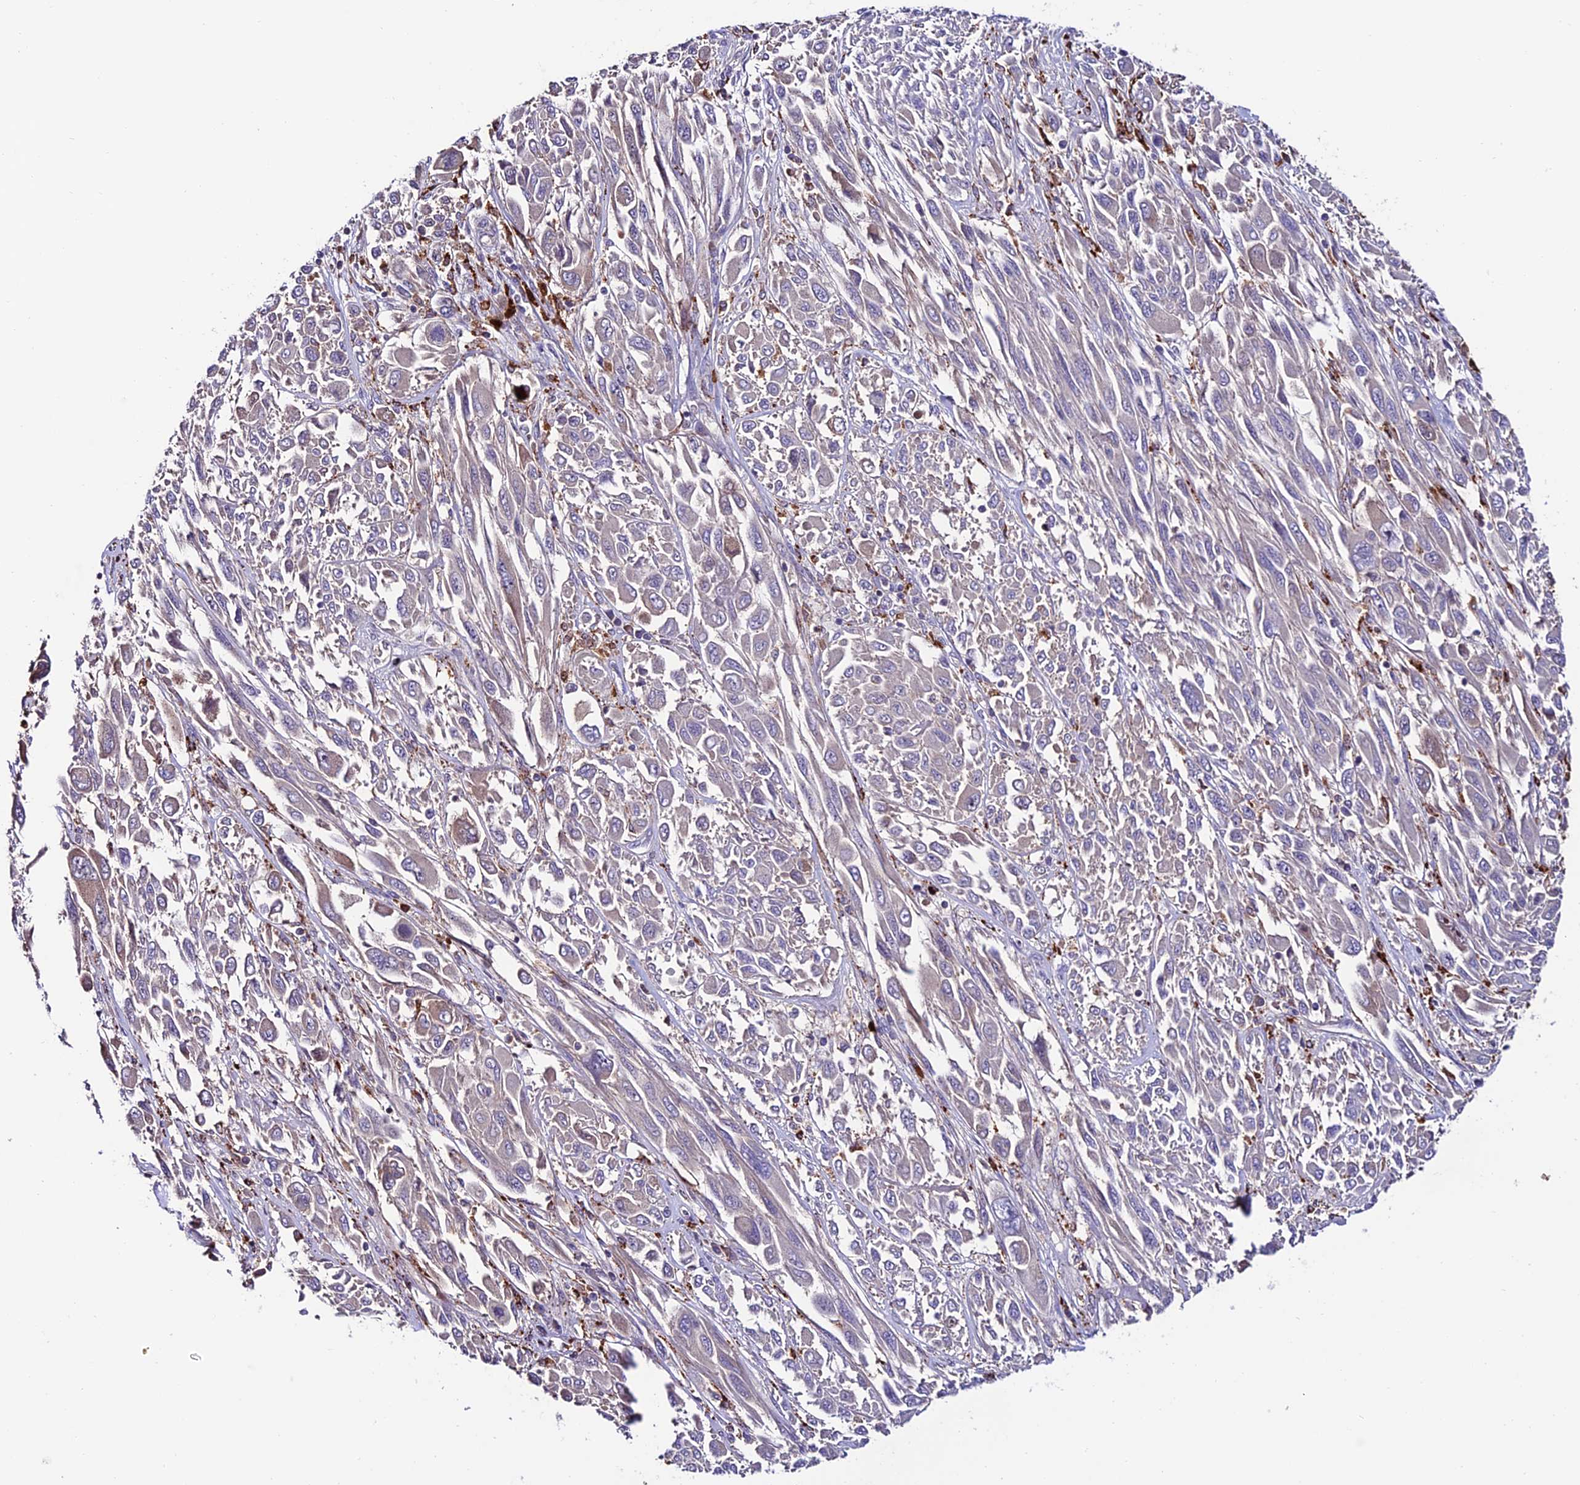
{"staining": {"intensity": "weak", "quantity": "<25%", "location": "cytoplasmic/membranous"}, "tissue": "melanoma", "cell_type": "Tumor cells", "image_type": "cancer", "snomed": [{"axis": "morphology", "description": "Malignant melanoma, NOS"}, {"axis": "topography", "description": "Skin"}], "caption": "Tumor cells show no significant expression in malignant melanoma.", "gene": "ARHGEF18", "patient": {"sex": "female", "age": 91}}